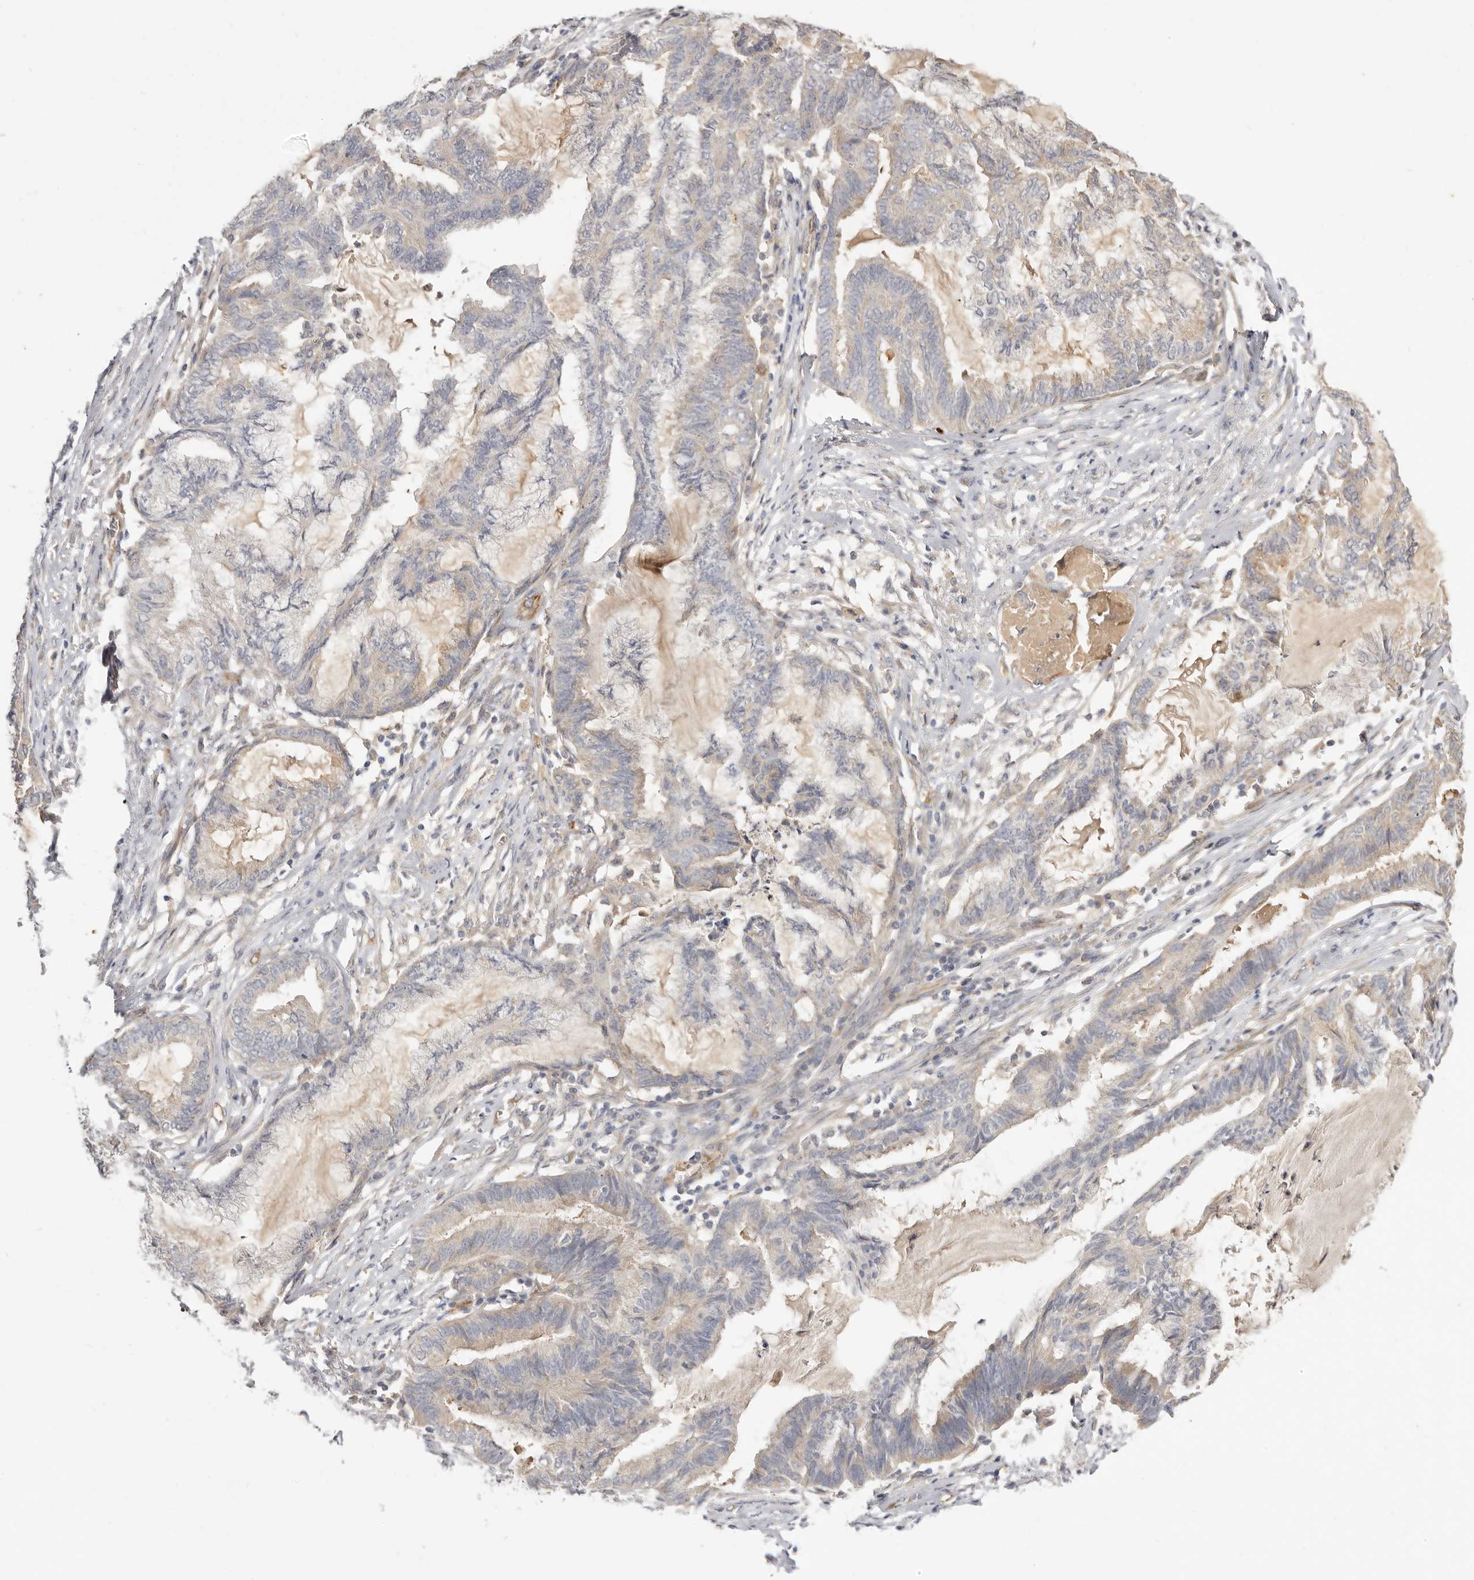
{"staining": {"intensity": "negative", "quantity": "none", "location": "none"}, "tissue": "endometrial cancer", "cell_type": "Tumor cells", "image_type": "cancer", "snomed": [{"axis": "morphology", "description": "Adenocarcinoma, NOS"}, {"axis": "topography", "description": "Endometrium"}], "caption": "Tumor cells show no significant protein staining in endometrial adenocarcinoma.", "gene": "ADAMTS9", "patient": {"sex": "female", "age": 86}}